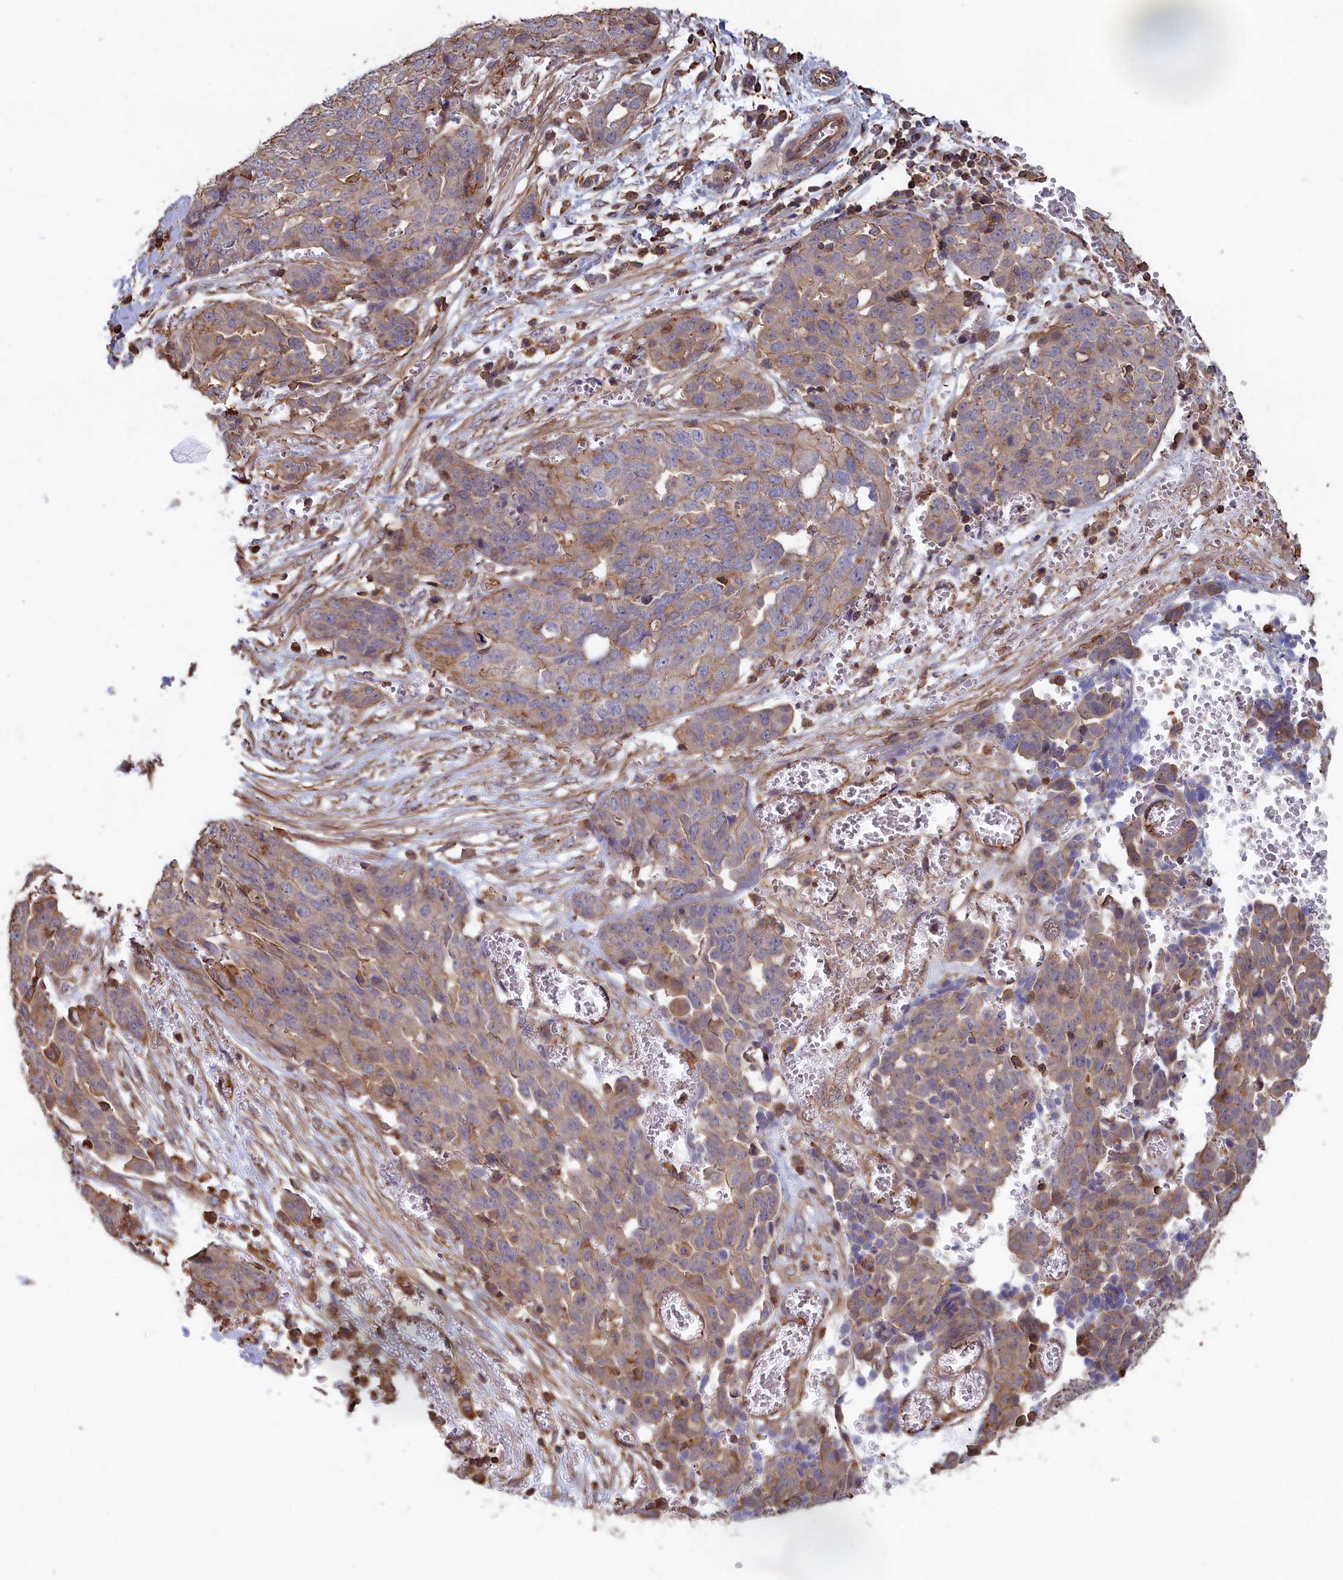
{"staining": {"intensity": "weak", "quantity": "<25%", "location": "cytoplasmic/membranous"}, "tissue": "ovarian cancer", "cell_type": "Tumor cells", "image_type": "cancer", "snomed": [{"axis": "morphology", "description": "Cystadenocarcinoma, serous, NOS"}, {"axis": "topography", "description": "Soft tissue"}, {"axis": "topography", "description": "Ovary"}], "caption": "Histopathology image shows no protein staining in tumor cells of ovarian cancer (serous cystadenocarcinoma) tissue.", "gene": "ANKRD27", "patient": {"sex": "female", "age": 57}}